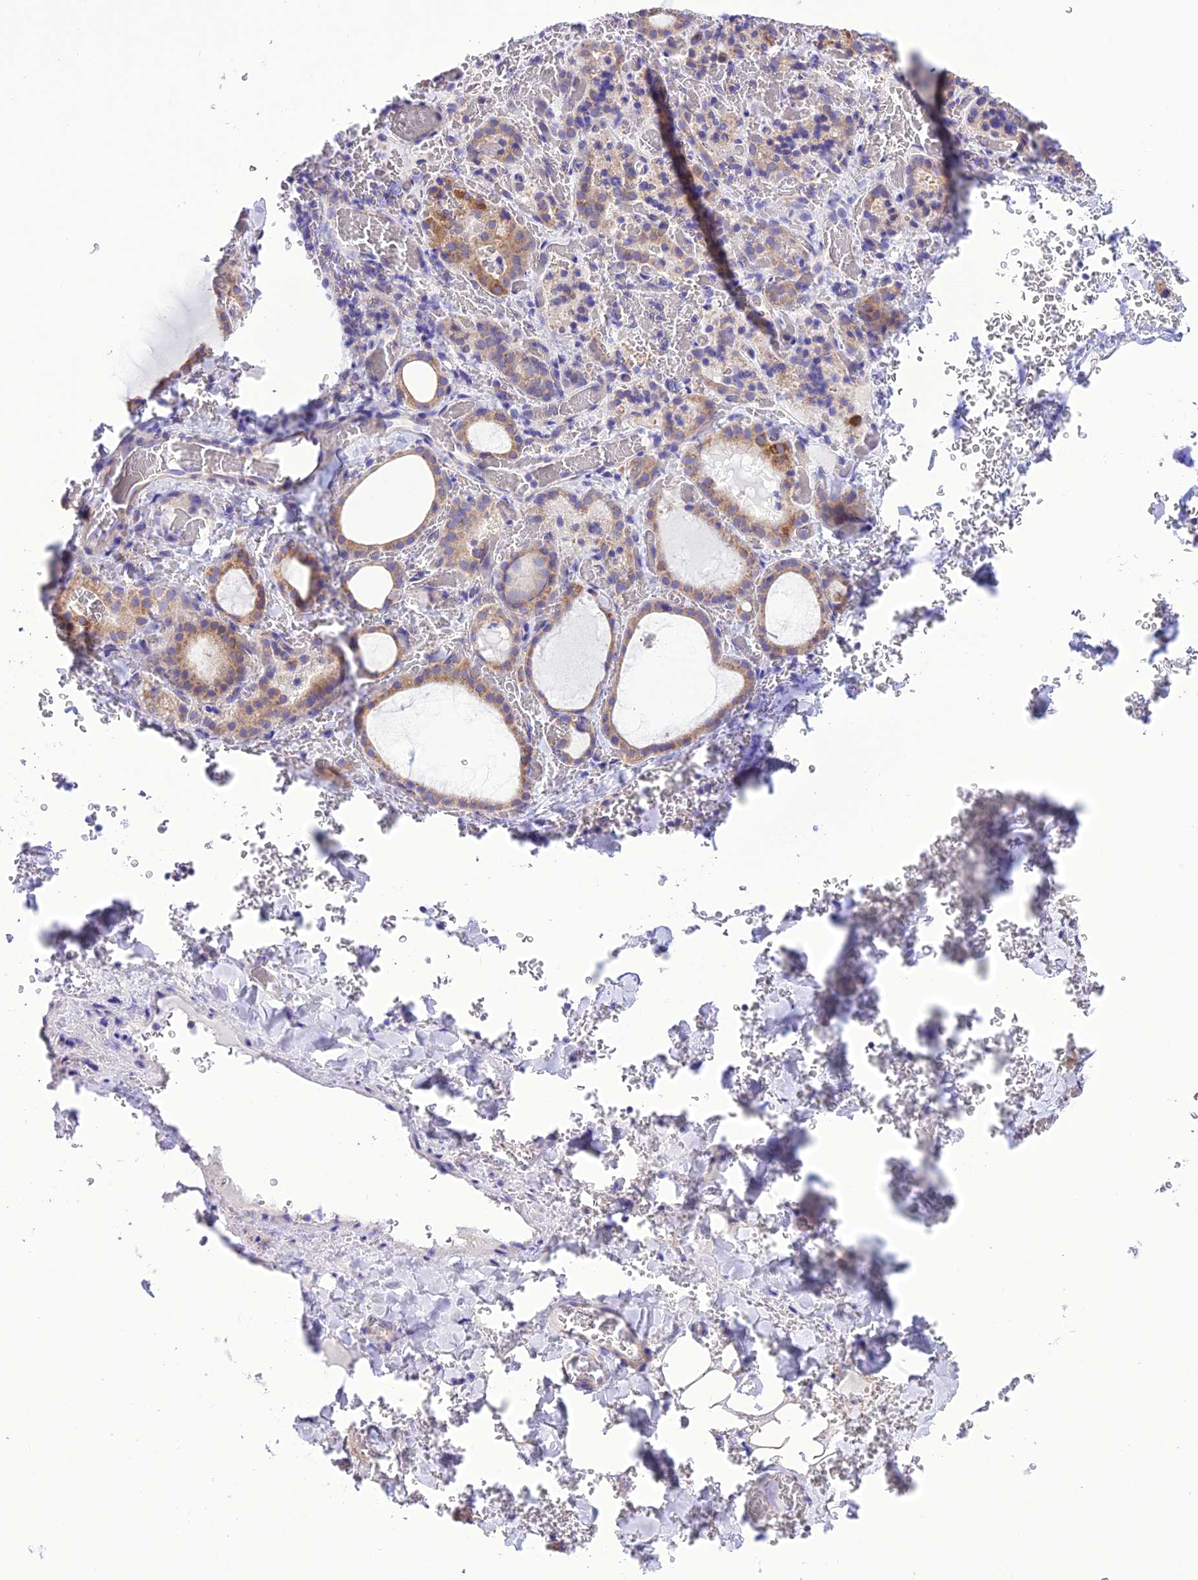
{"staining": {"intensity": "moderate", "quantity": ">75%", "location": "cytoplasmic/membranous"}, "tissue": "thyroid gland", "cell_type": "Glandular cells", "image_type": "normal", "snomed": [{"axis": "morphology", "description": "Normal tissue, NOS"}, {"axis": "topography", "description": "Thyroid gland"}], "caption": "The histopathology image shows a brown stain indicating the presence of a protein in the cytoplasmic/membranous of glandular cells in thyroid gland.", "gene": "MAP3K12", "patient": {"sex": "female", "age": 39}}